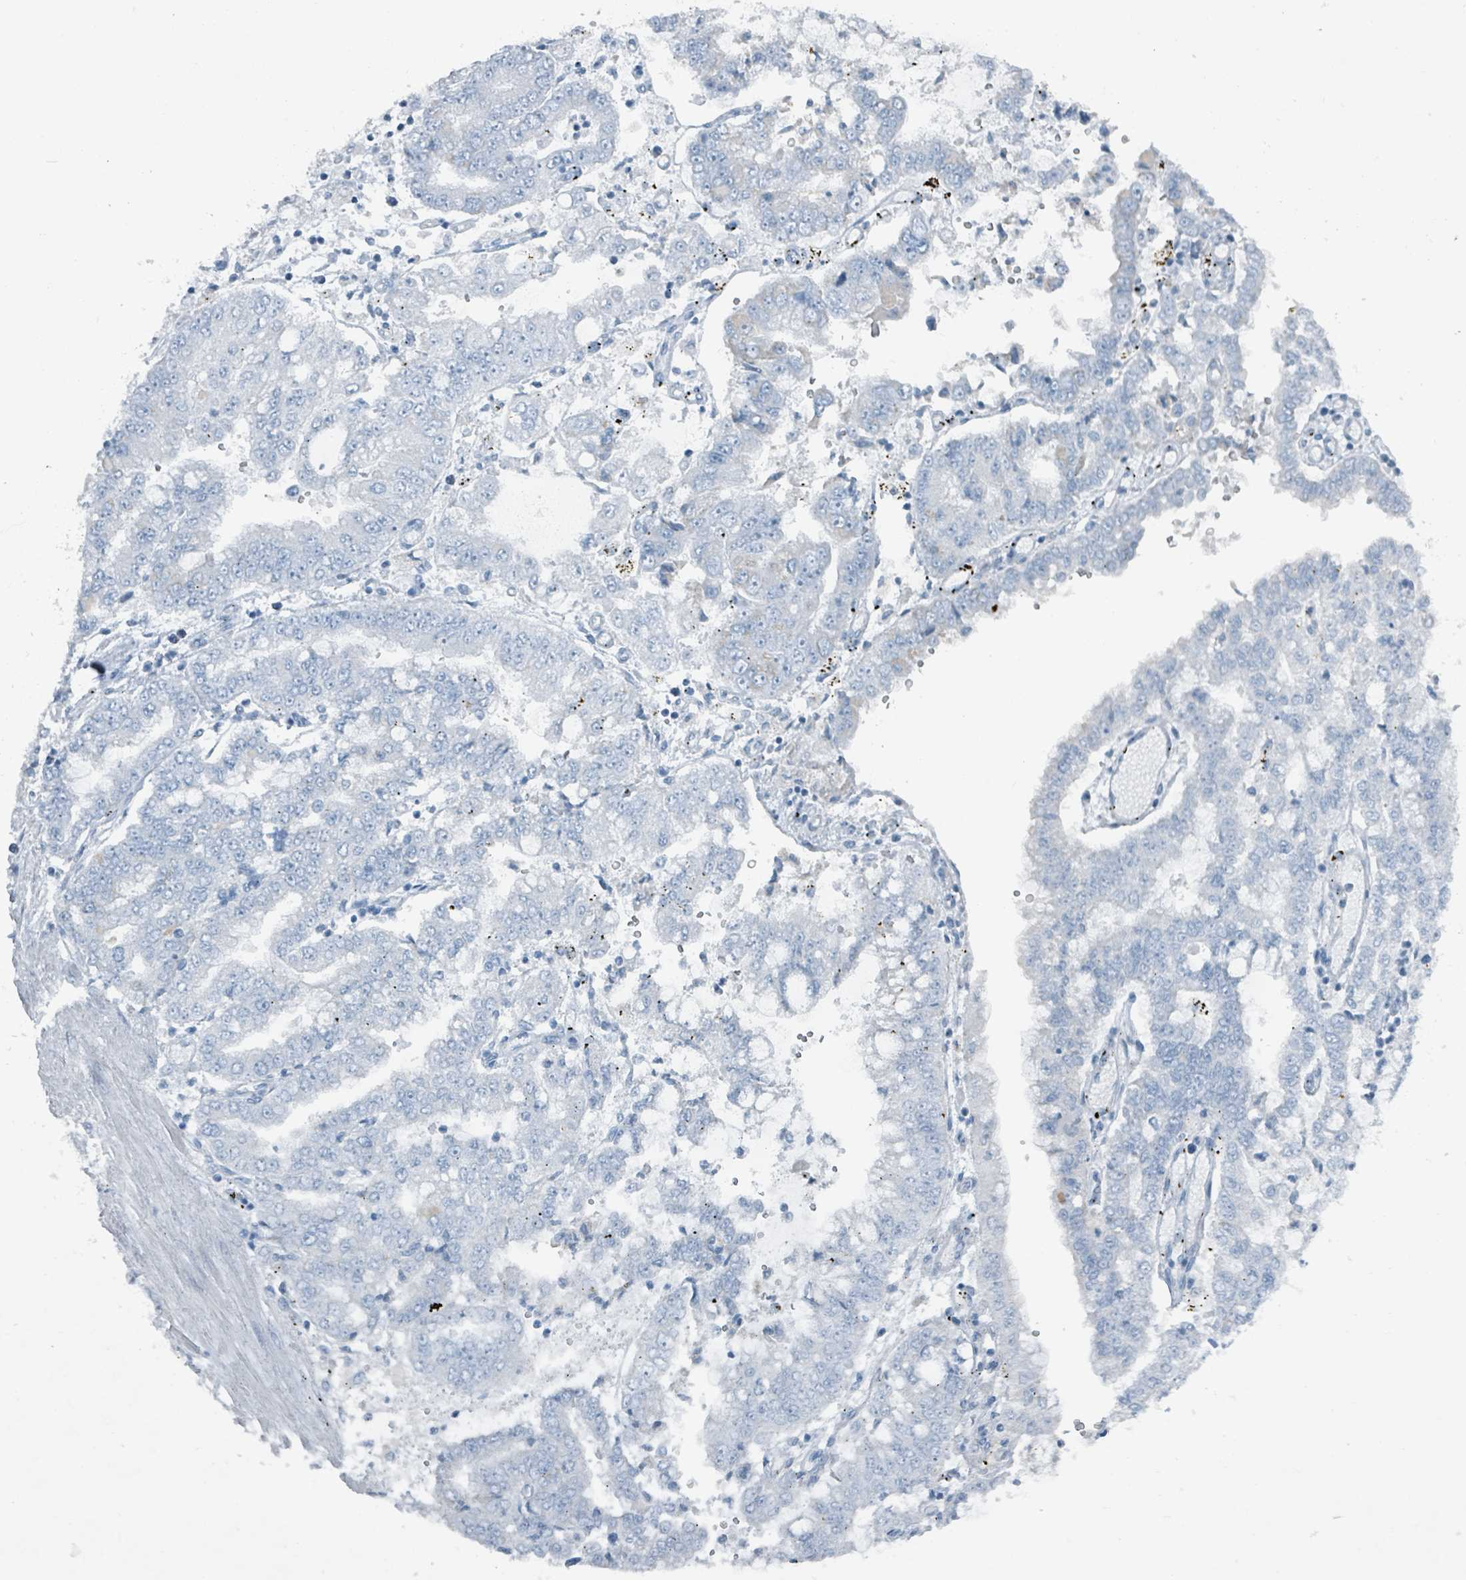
{"staining": {"intensity": "negative", "quantity": "none", "location": "none"}, "tissue": "stomach cancer", "cell_type": "Tumor cells", "image_type": "cancer", "snomed": [{"axis": "morphology", "description": "Adenocarcinoma, NOS"}, {"axis": "topography", "description": "Stomach"}], "caption": "Tumor cells are negative for brown protein staining in adenocarcinoma (stomach).", "gene": "GAMT", "patient": {"sex": "male", "age": 76}}